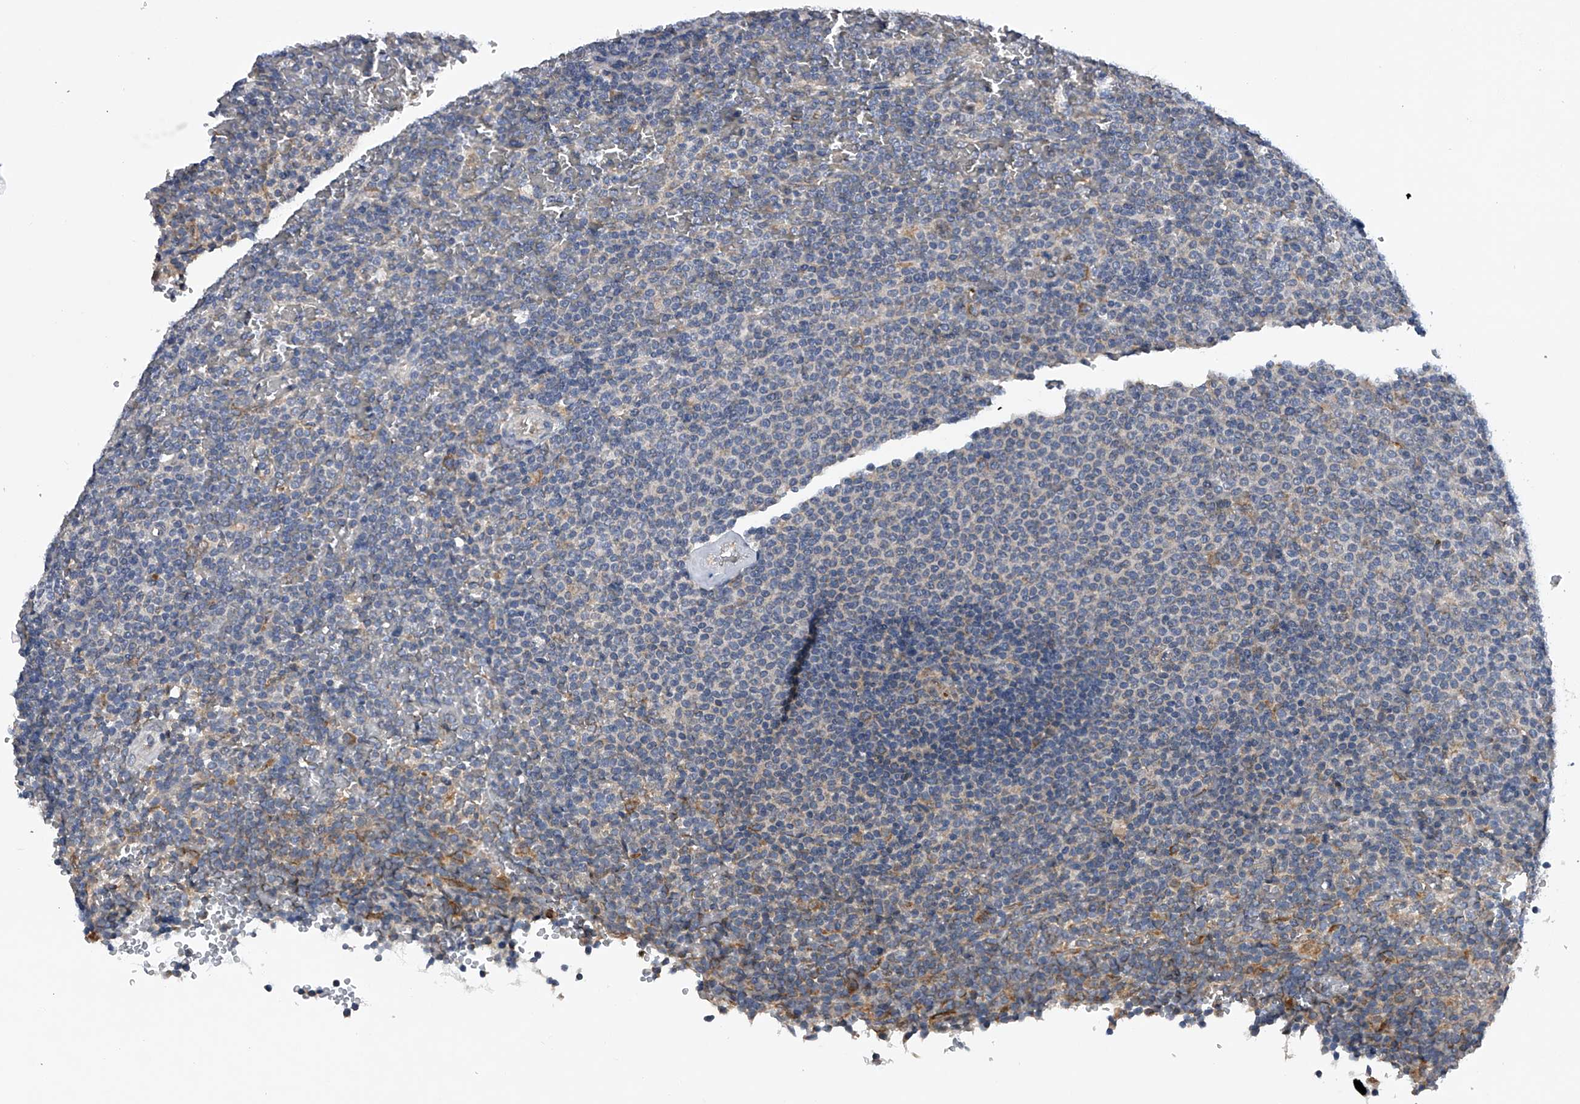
{"staining": {"intensity": "negative", "quantity": "none", "location": "none"}, "tissue": "lymphoma", "cell_type": "Tumor cells", "image_type": "cancer", "snomed": [{"axis": "morphology", "description": "Malignant lymphoma, non-Hodgkin's type, Low grade"}, {"axis": "topography", "description": "Spleen"}], "caption": "Tumor cells are negative for protein expression in human lymphoma.", "gene": "RNF5", "patient": {"sex": "female", "age": 77}}